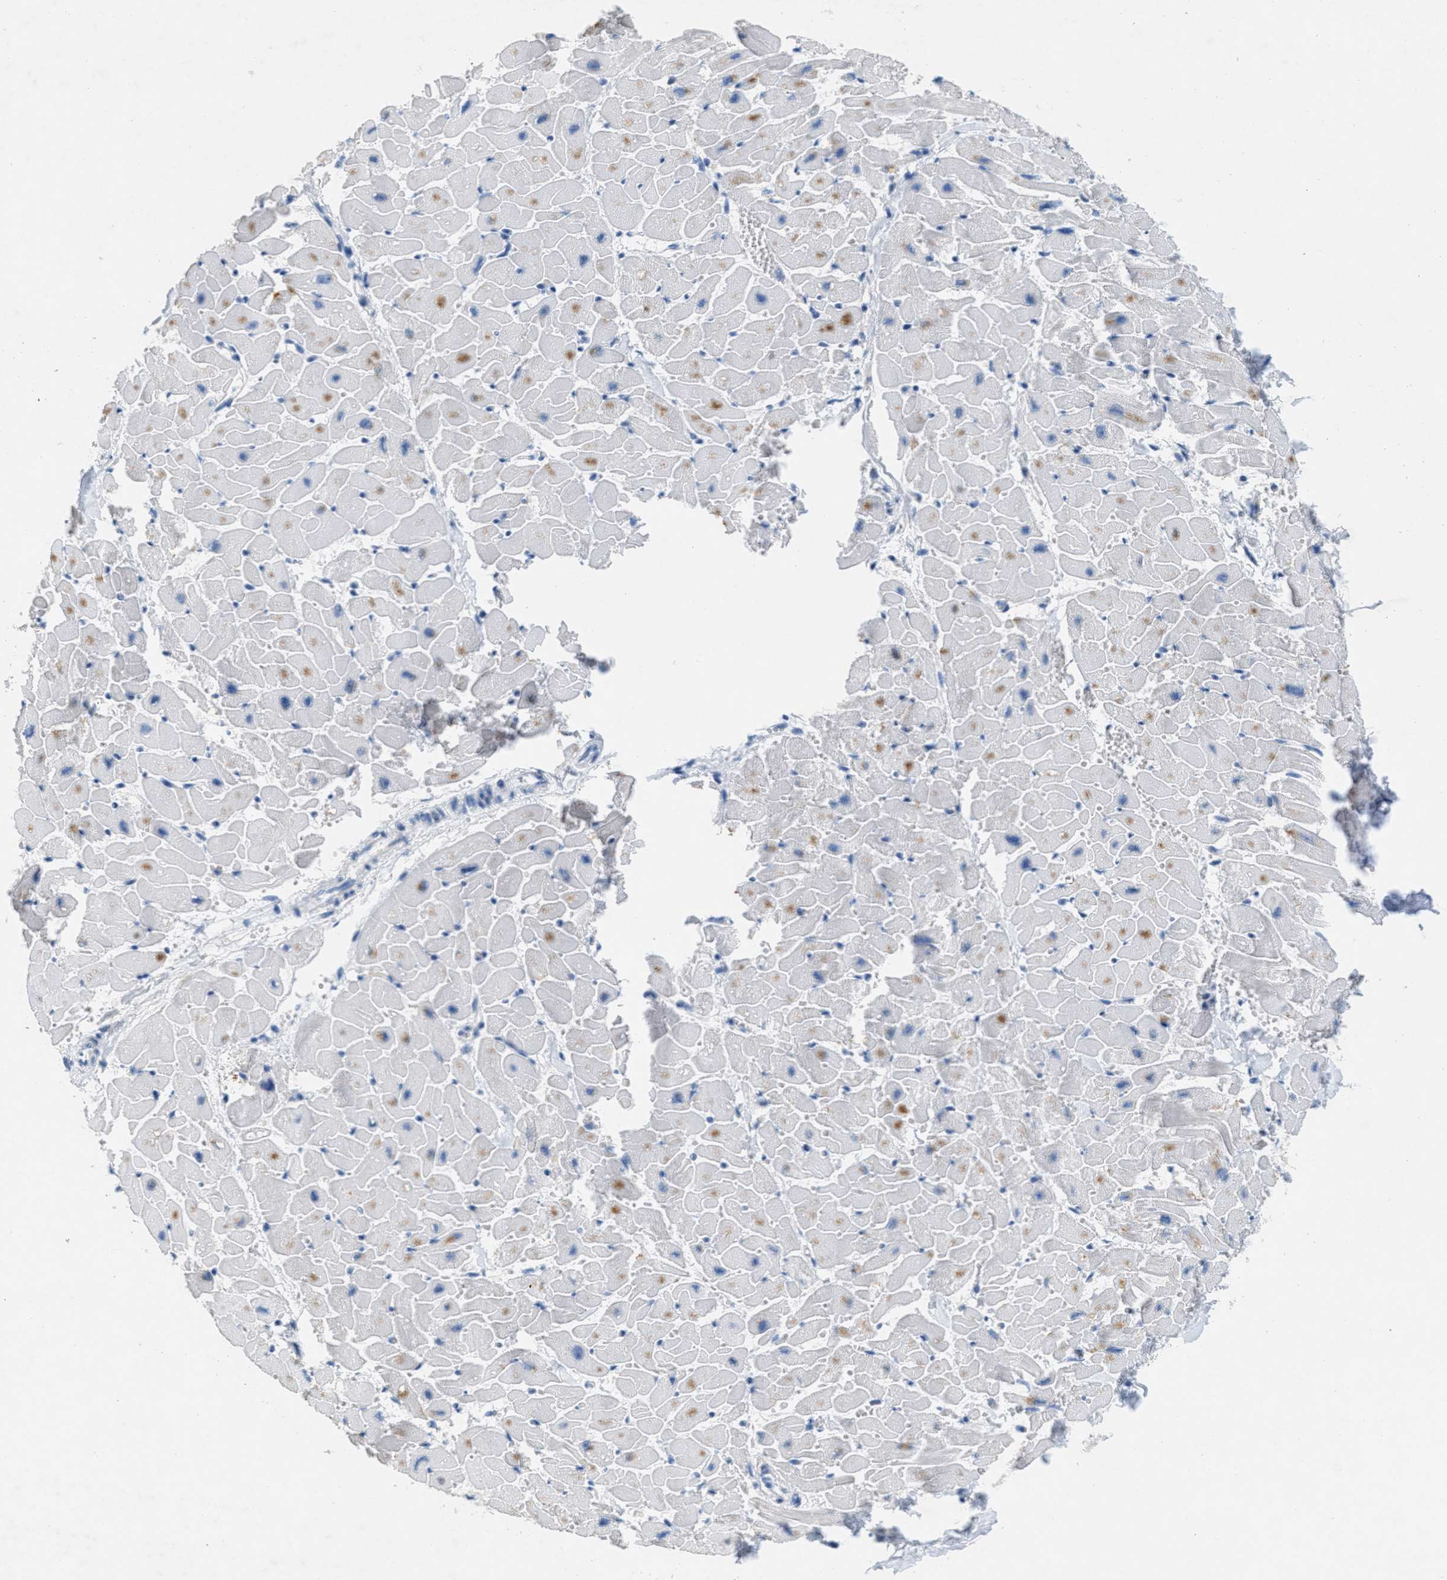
{"staining": {"intensity": "moderate", "quantity": "25%-75%", "location": "cytoplasmic/membranous"}, "tissue": "heart muscle", "cell_type": "Cardiomyocytes", "image_type": "normal", "snomed": [{"axis": "morphology", "description": "Normal tissue, NOS"}, {"axis": "topography", "description": "Heart"}], "caption": "Unremarkable heart muscle was stained to show a protein in brown. There is medium levels of moderate cytoplasmic/membranous positivity in about 25%-75% of cardiomyocytes. The protein of interest is stained brown, and the nuclei are stained in blue (DAB IHC with brightfield microscopy, high magnification).", "gene": "GPM6A", "patient": {"sex": "female", "age": 19}}